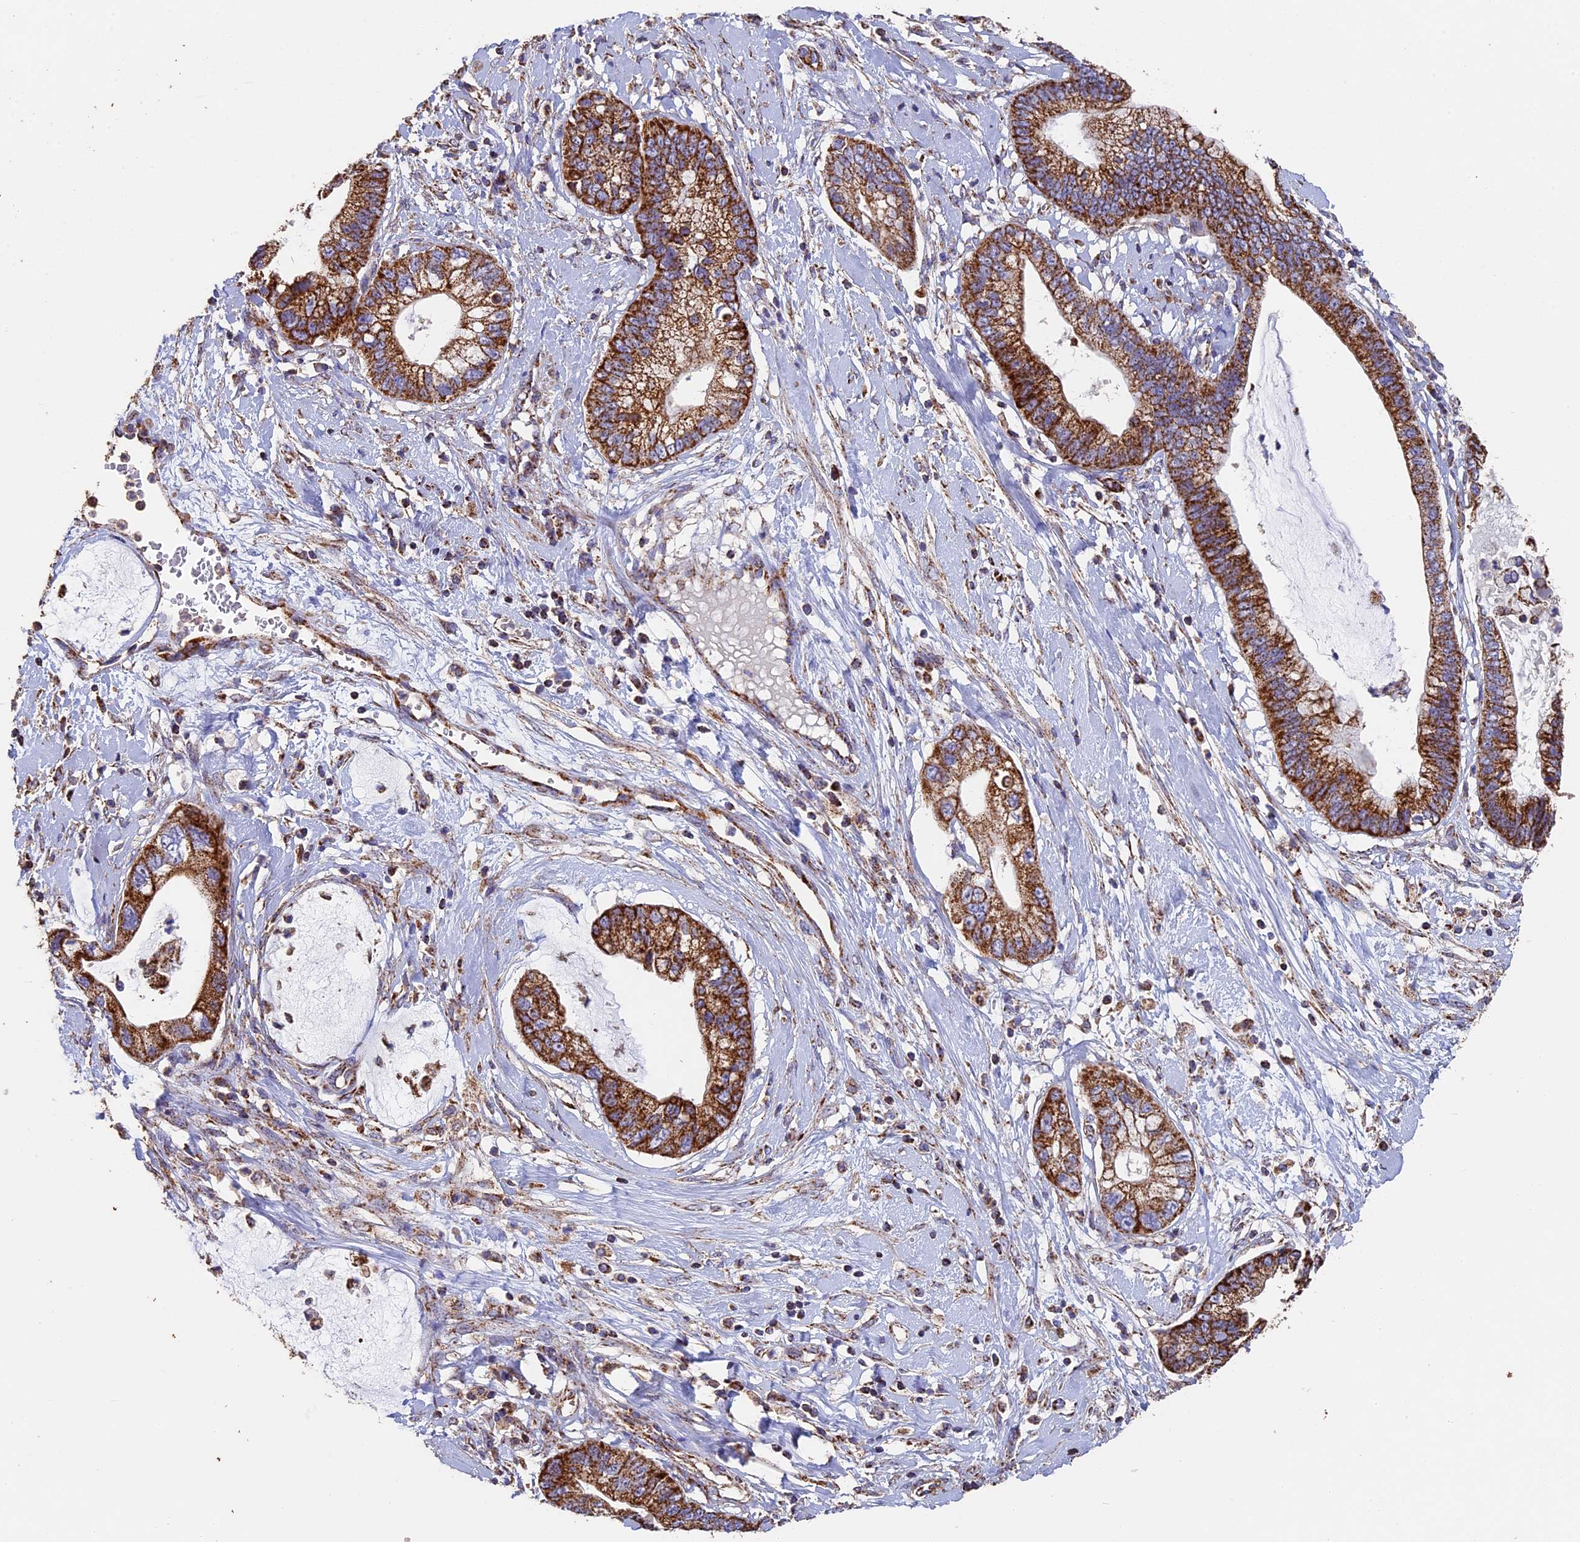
{"staining": {"intensity": "strong", "quantity": ">75%", "location": "cytoplasmic/membranous"}, "tissue": "cervical cancer", "cell_type": "Tumor cells", "image_type": "cancer", "snomed": [{"axis": "morphology", "description": "Adenocarcinoma, NOS"}, {"axis": "topography", "description": "Cervix"}], "caption": "Strong cytoplasmic/membranous protein positivity is seen in about >75% of tumor cells in cervical adenocarcinoma. (IHC, brightfield microscopy, high magnification).", "gene": "ADAT1", "patient": {"sex": "female", "age": 44}}